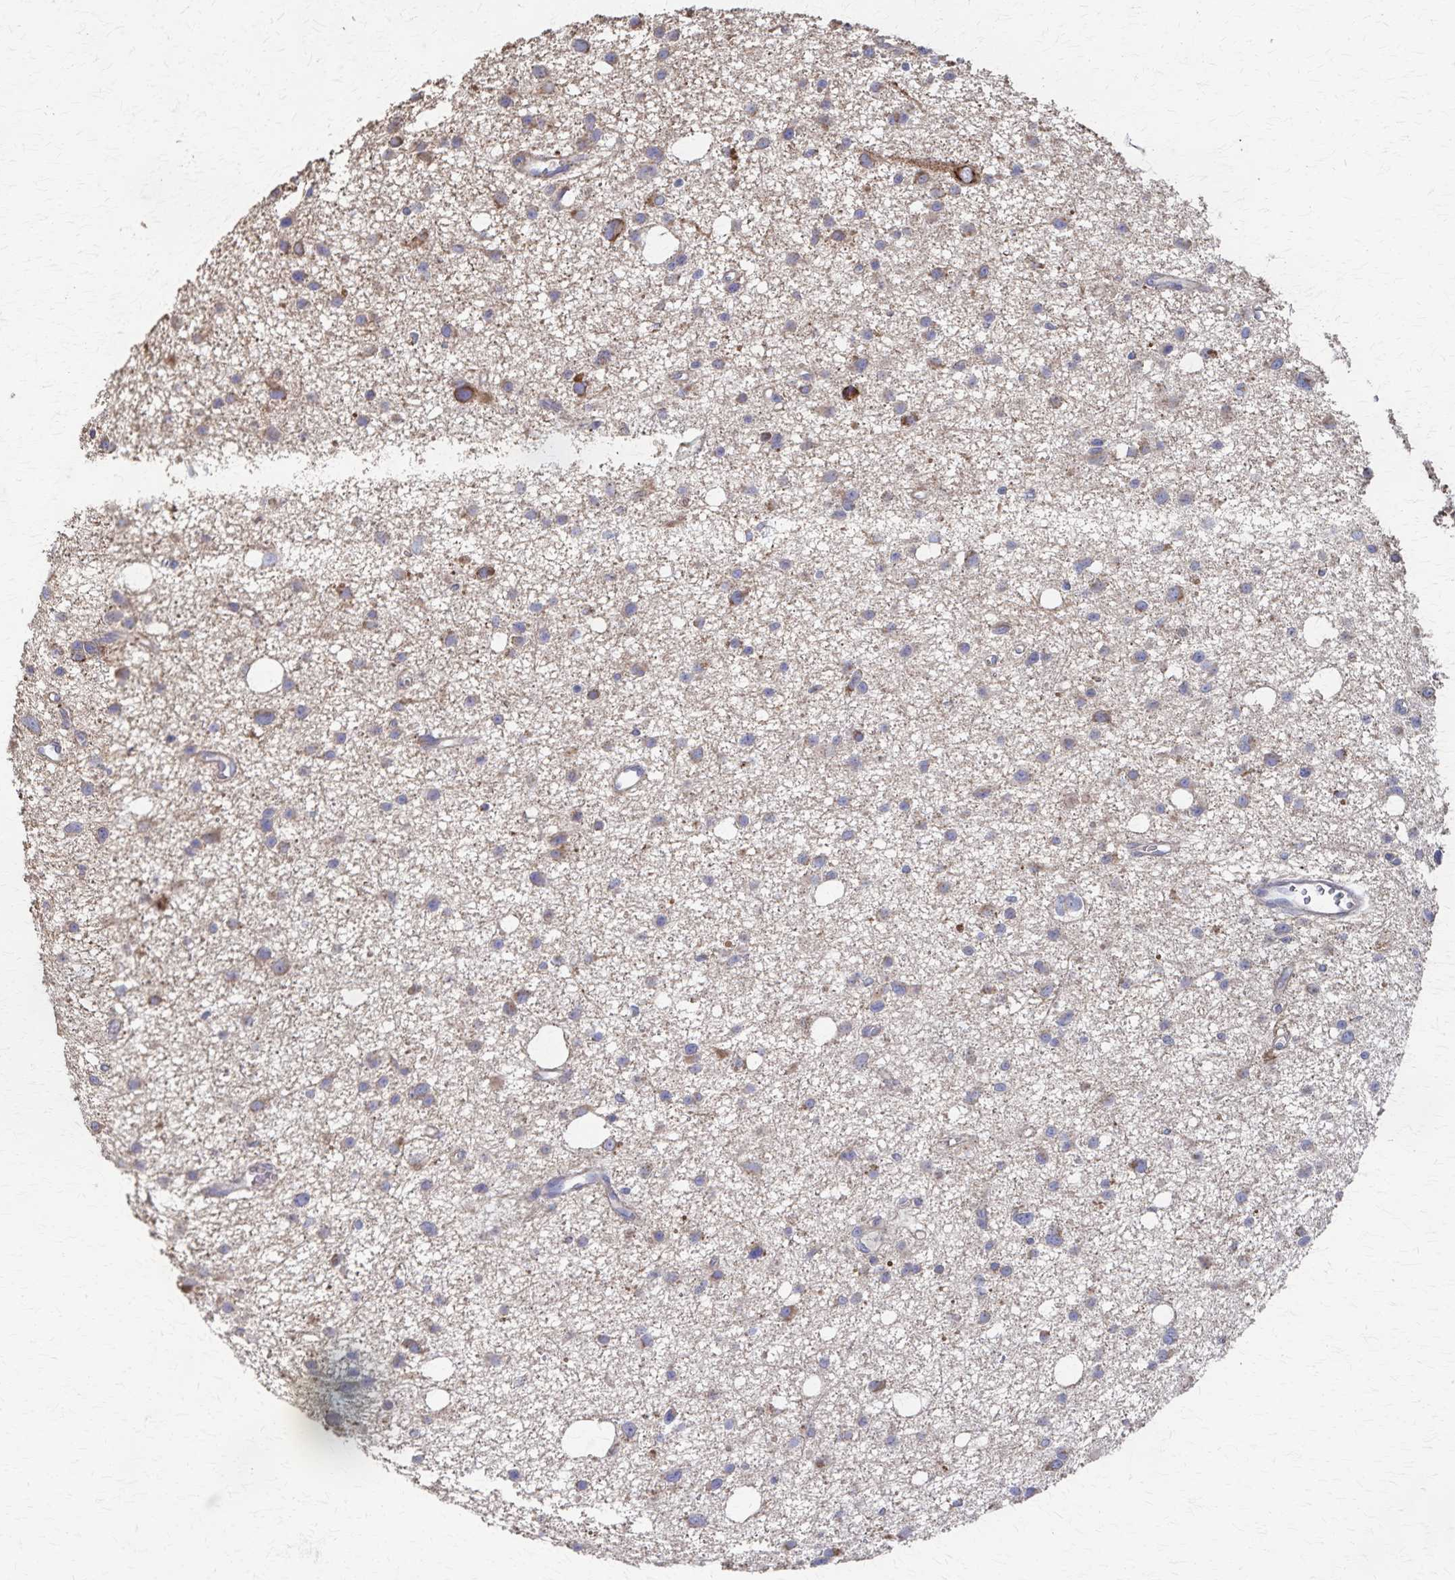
{"staining": {"intensity": "moderate", "quantity": "25%-75%", "location": "cytoplasmic/membranous"}, "tissue": "glioma", "cell_type": "Tumor cells", "image_type": "cancer", "snomed": [{"axis": "morphology", "description": "Glioma, malignant, High grade"}, {"axis": "topography", "description": "Brain"}], "caption": "DAB immunohistochemical staining of human high-grade glioma (malignant) exhibits moderate cytoplasmic/membranous protein staining in about 25%-75% of tumor cells.", "gene": "PGAP2", "patient": {"sex": "male", "age": 23}}